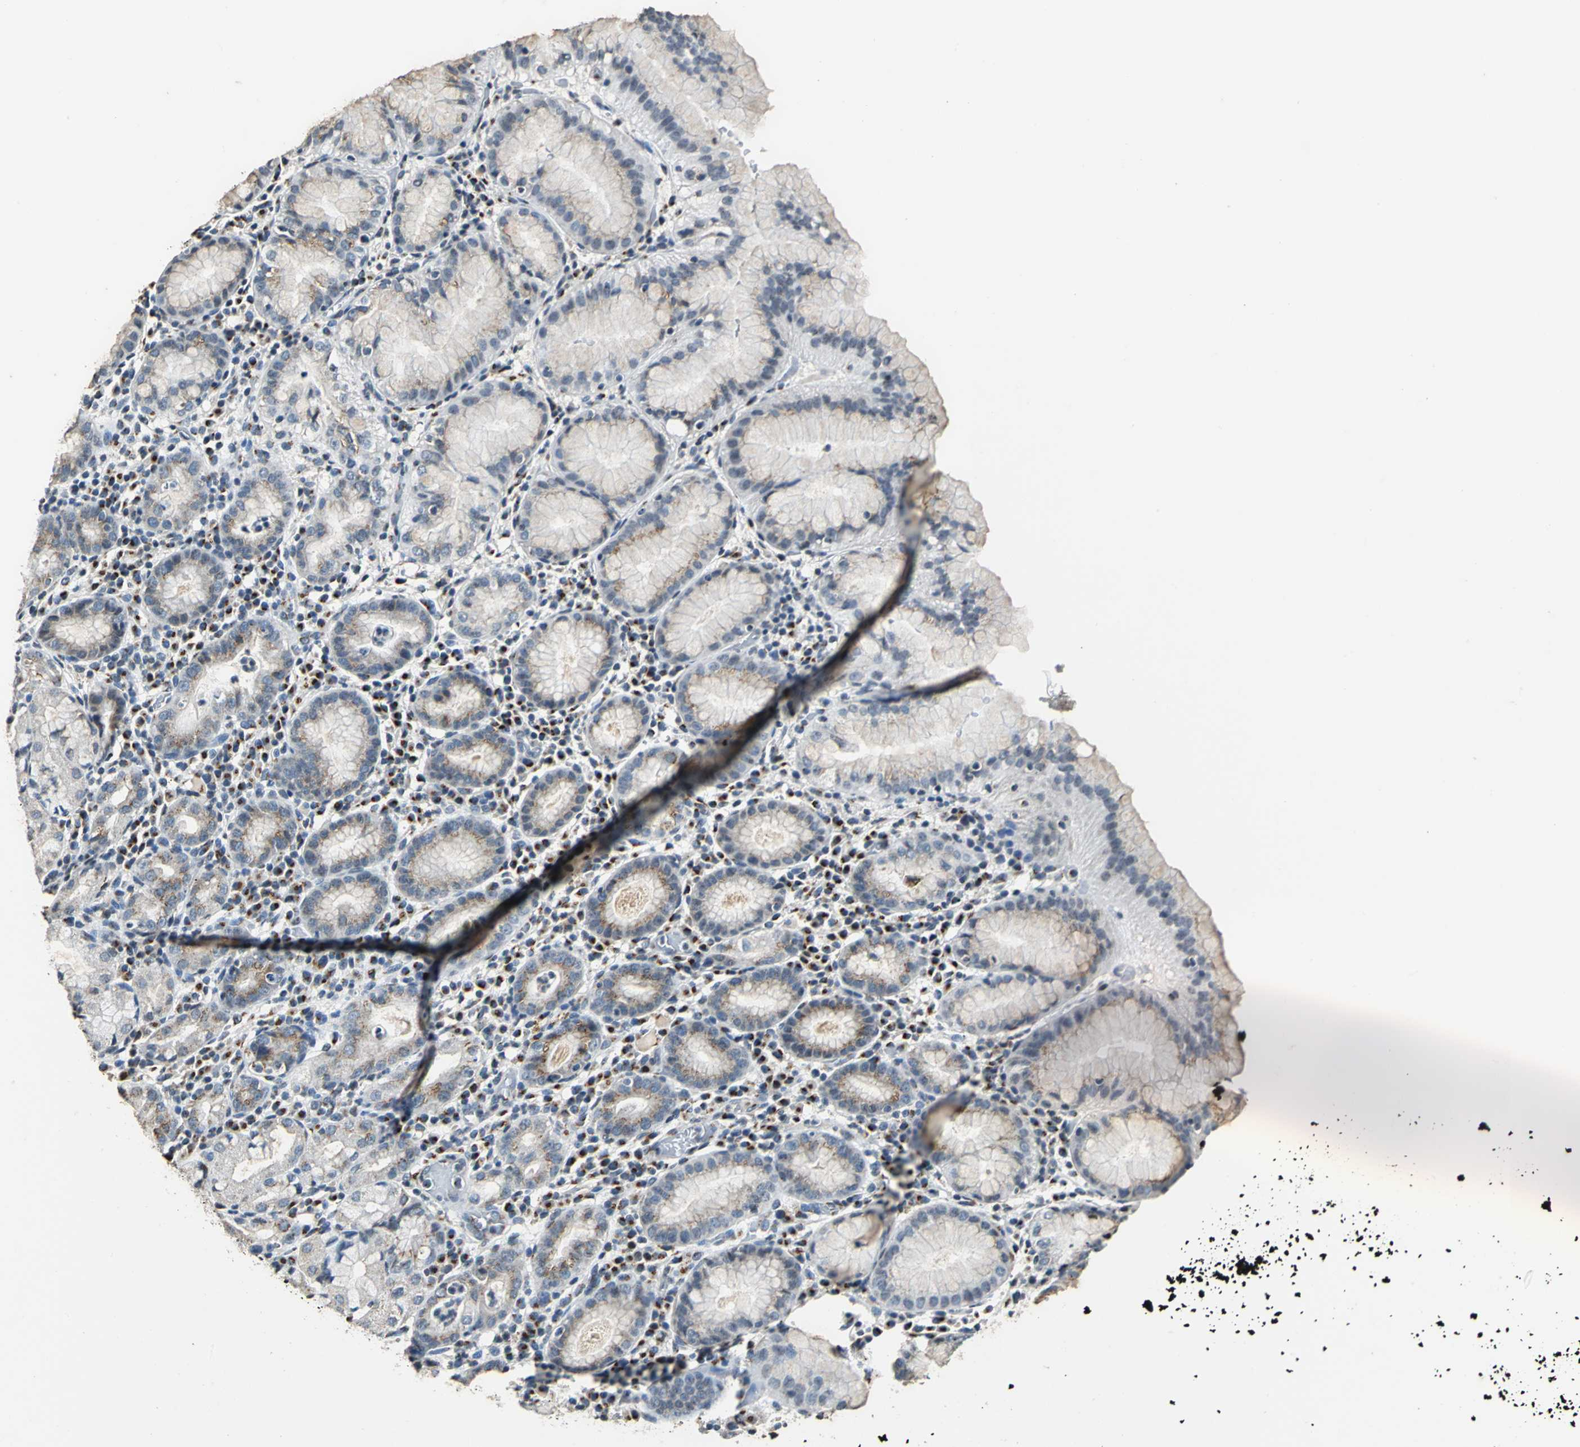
{"staining": {"intensity": "weak", "quantity": "25%-75%", "location": "cytoplasmic/membranous"}, "tissue": "stomach", "cell_type": "Glandular cells", "image_type": "normal", "snomed": [{"axis": "morphology", "description": "Normal tissue, NOS"}, {"axis": "topography", "description": "Stomach"}, {"axis": "topography", "description": "Stomach, lower"}], "caption": "Immunohistochemistry of normal human stomach exhibits low levels of weak cytoplasmic/membranous expression in about 25%-75% of glandular cells.", "gene": "TMEM115", "patient": {"sex": "female", "age": 75}}